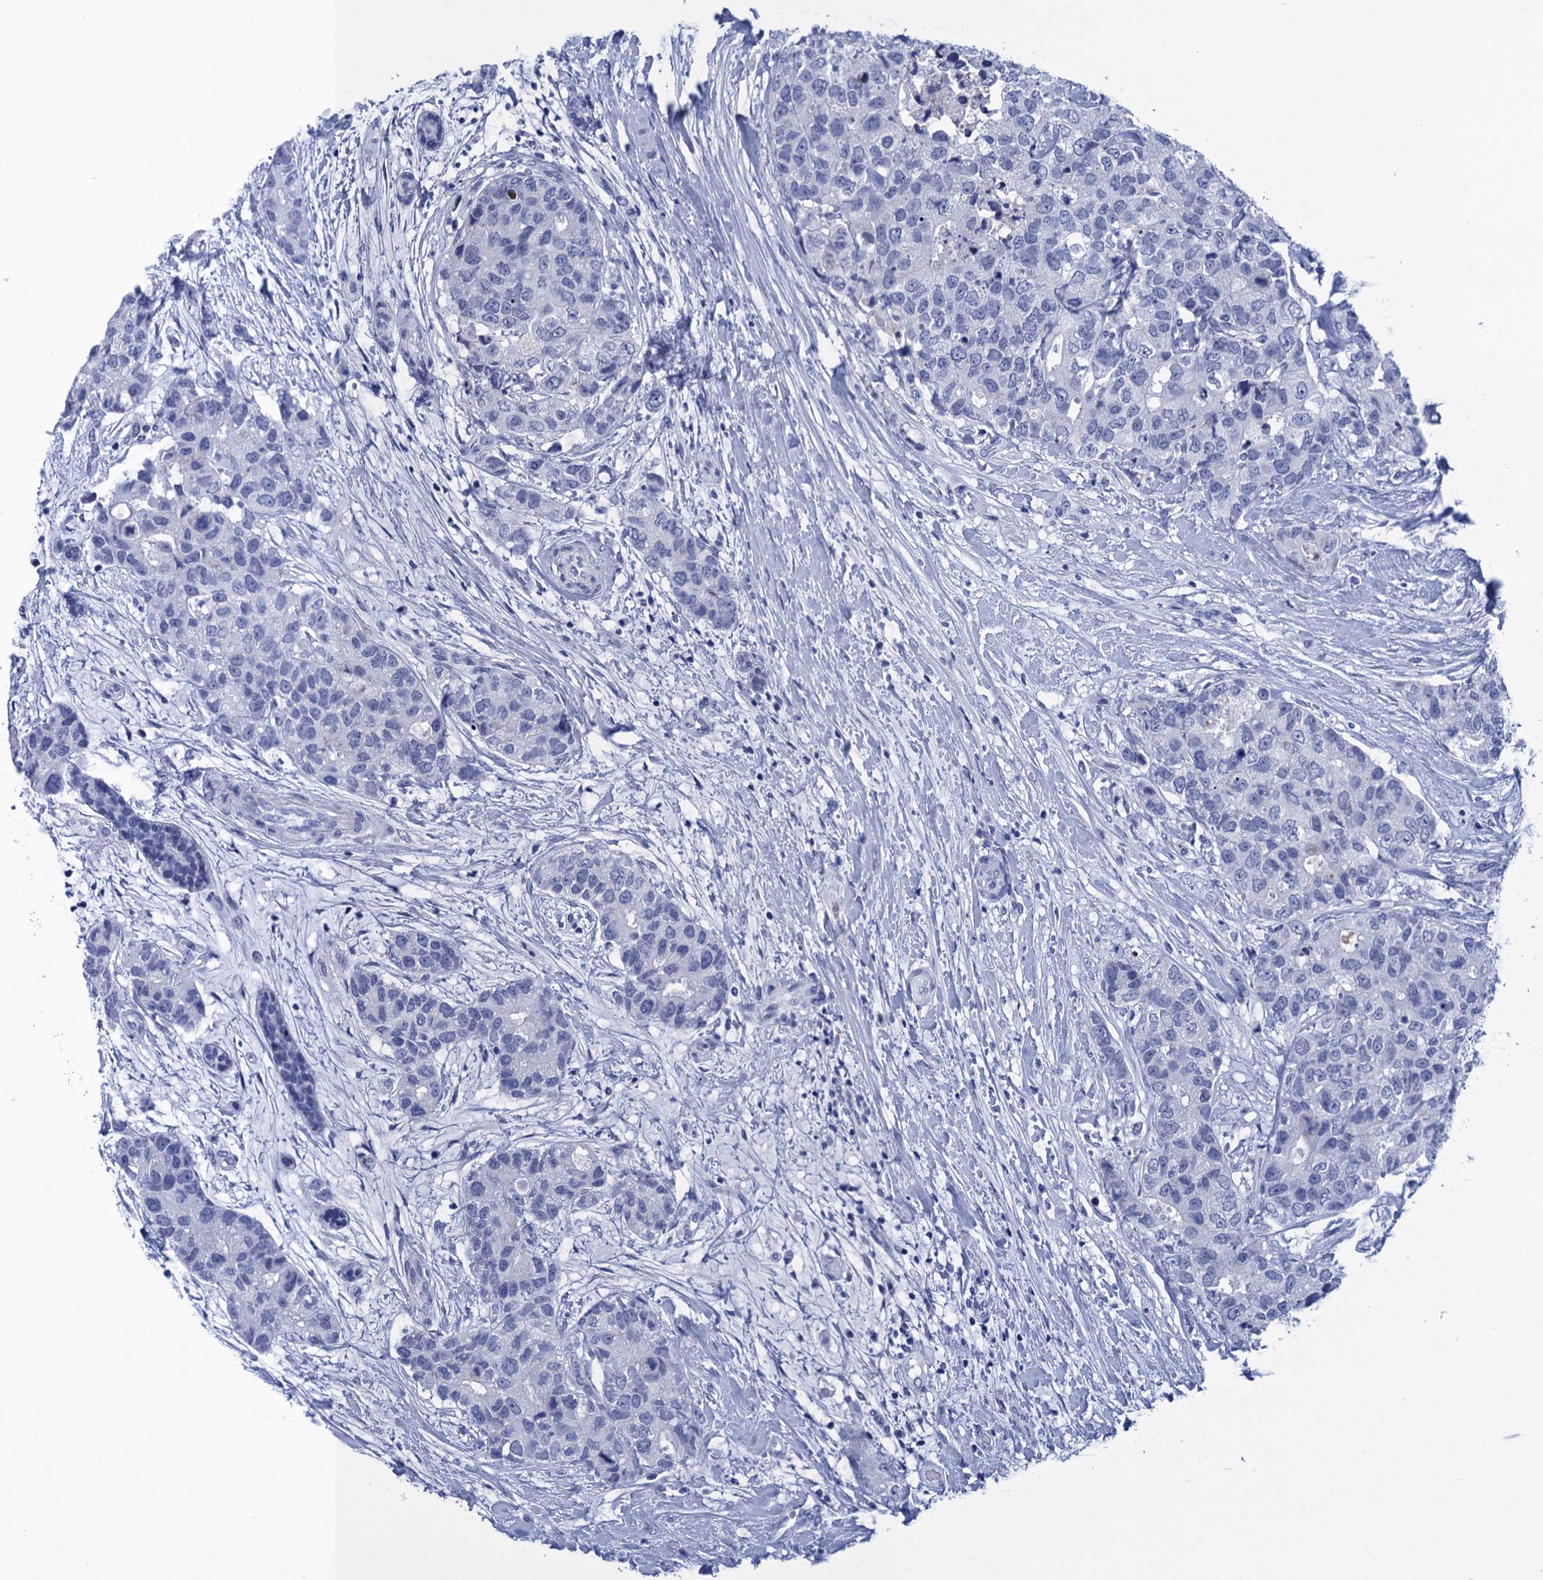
{"staining": {"intensity": "negative", "quantity": "none", "location": "none"}, "tissue": "breast cancer", "cell_type": "Tumor cells", "image_type": "cancer", "snomed": [{"axis": "morphology", "description": "Duct carcinoma"}, {"axis": "topography", "description": "Breast"}], "caption": "Breast cancer stained for a protein using IHC reveals no staining tumor cells.", "gene": "METTL25", "patient": {"sex": "female", "age": 62}}